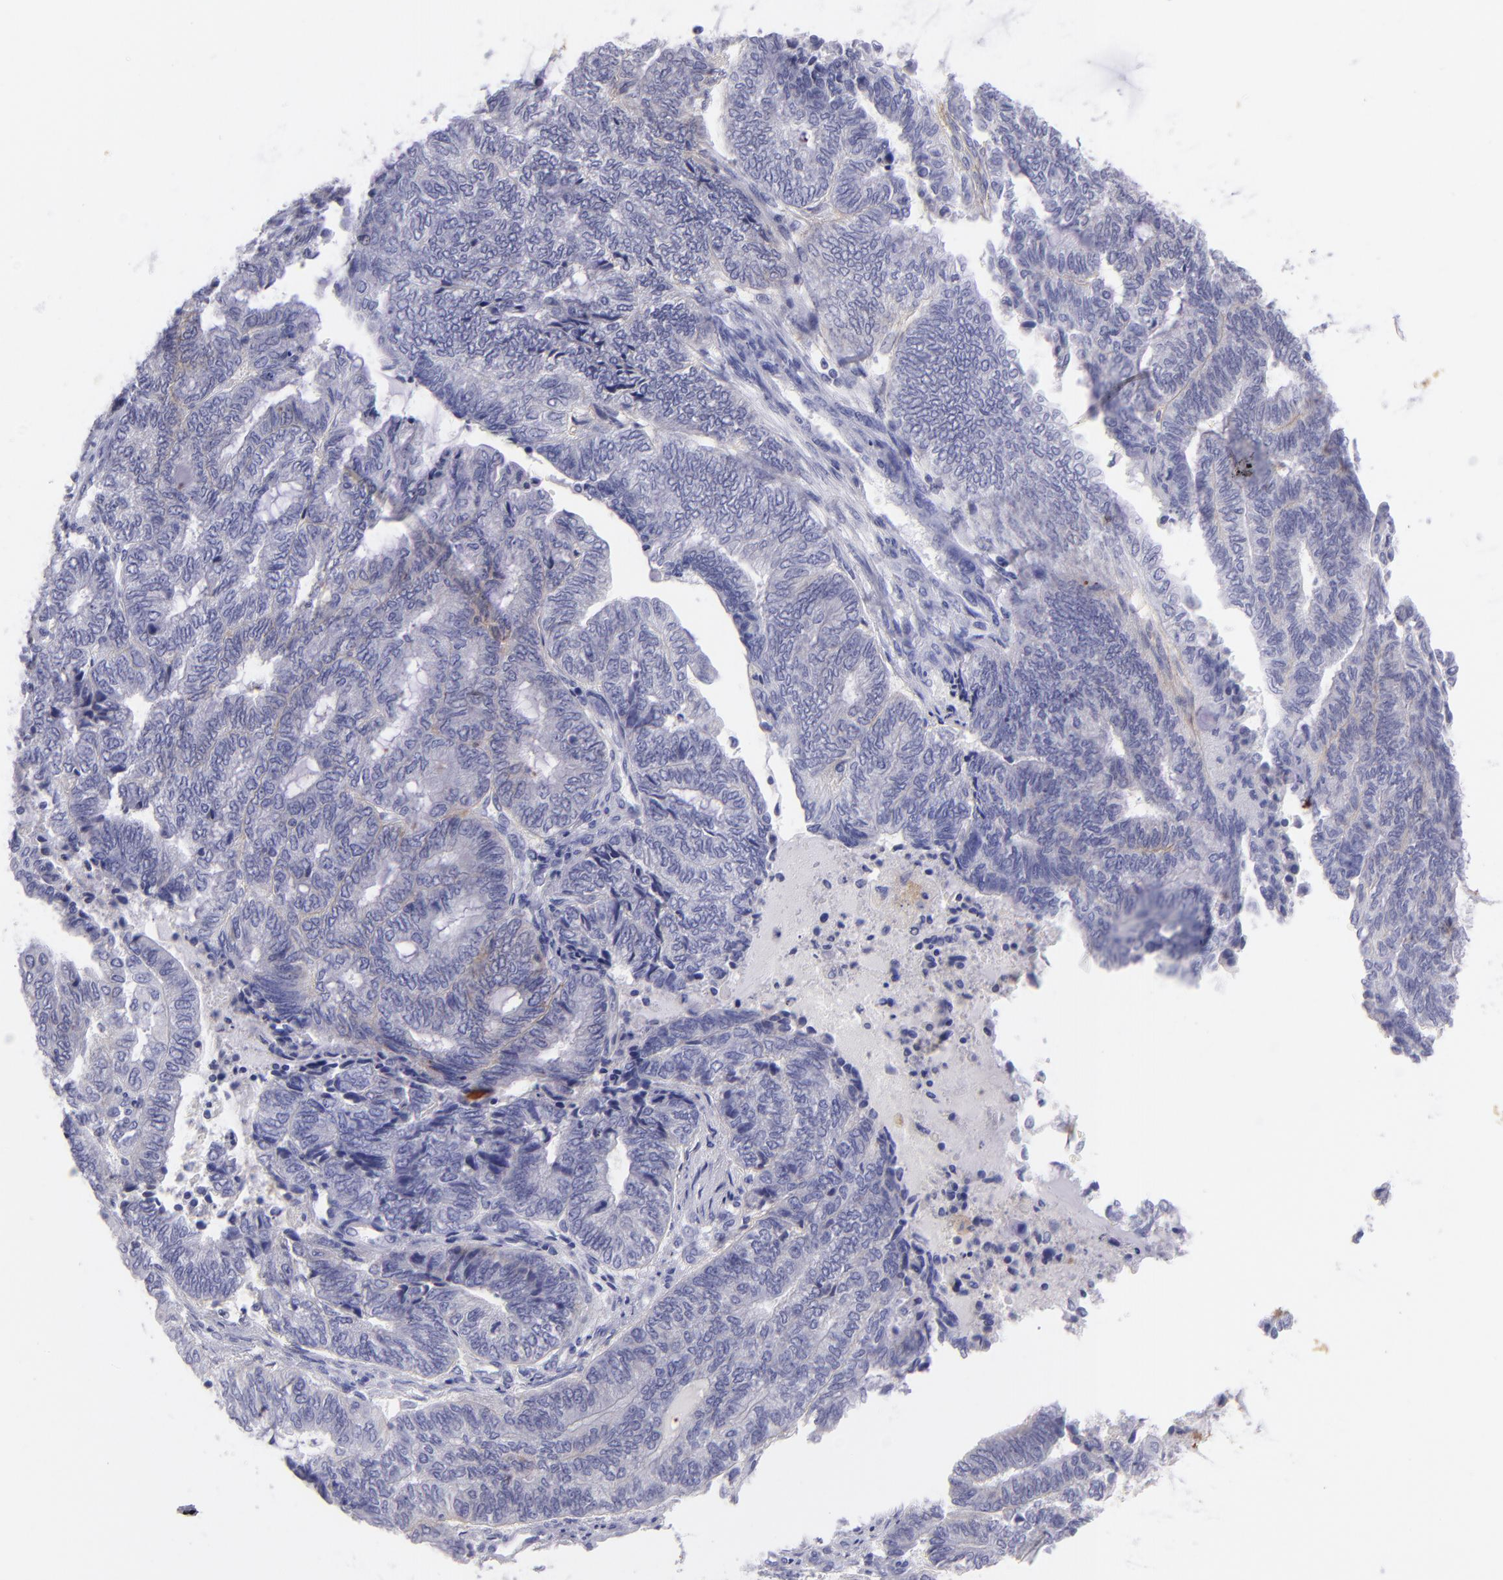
{"staining": {"intensity": "negative", "quantity": "none", "location": "none"}, "tissue": "endometrial cancer", "cell_type": "Tumor cells", "image_type": "cancer", "snomed": [{"axis": "morphology", "description": "Adenocarcinoma, NOS"}, {"axis": "topography", "description": "Uterus"}, {"axis": "topography", "description": "Endometrium"}], "caption": "The photomicrograph shows no significant positivity in tumor cells of endometrial cancer (adenocarcinoma). The staining is performed using DAB brown chromogen with nuclei counter-stained in using hematoxylin.", "gene": "CD82", "patient": {"sex": "female", "age": 70}}